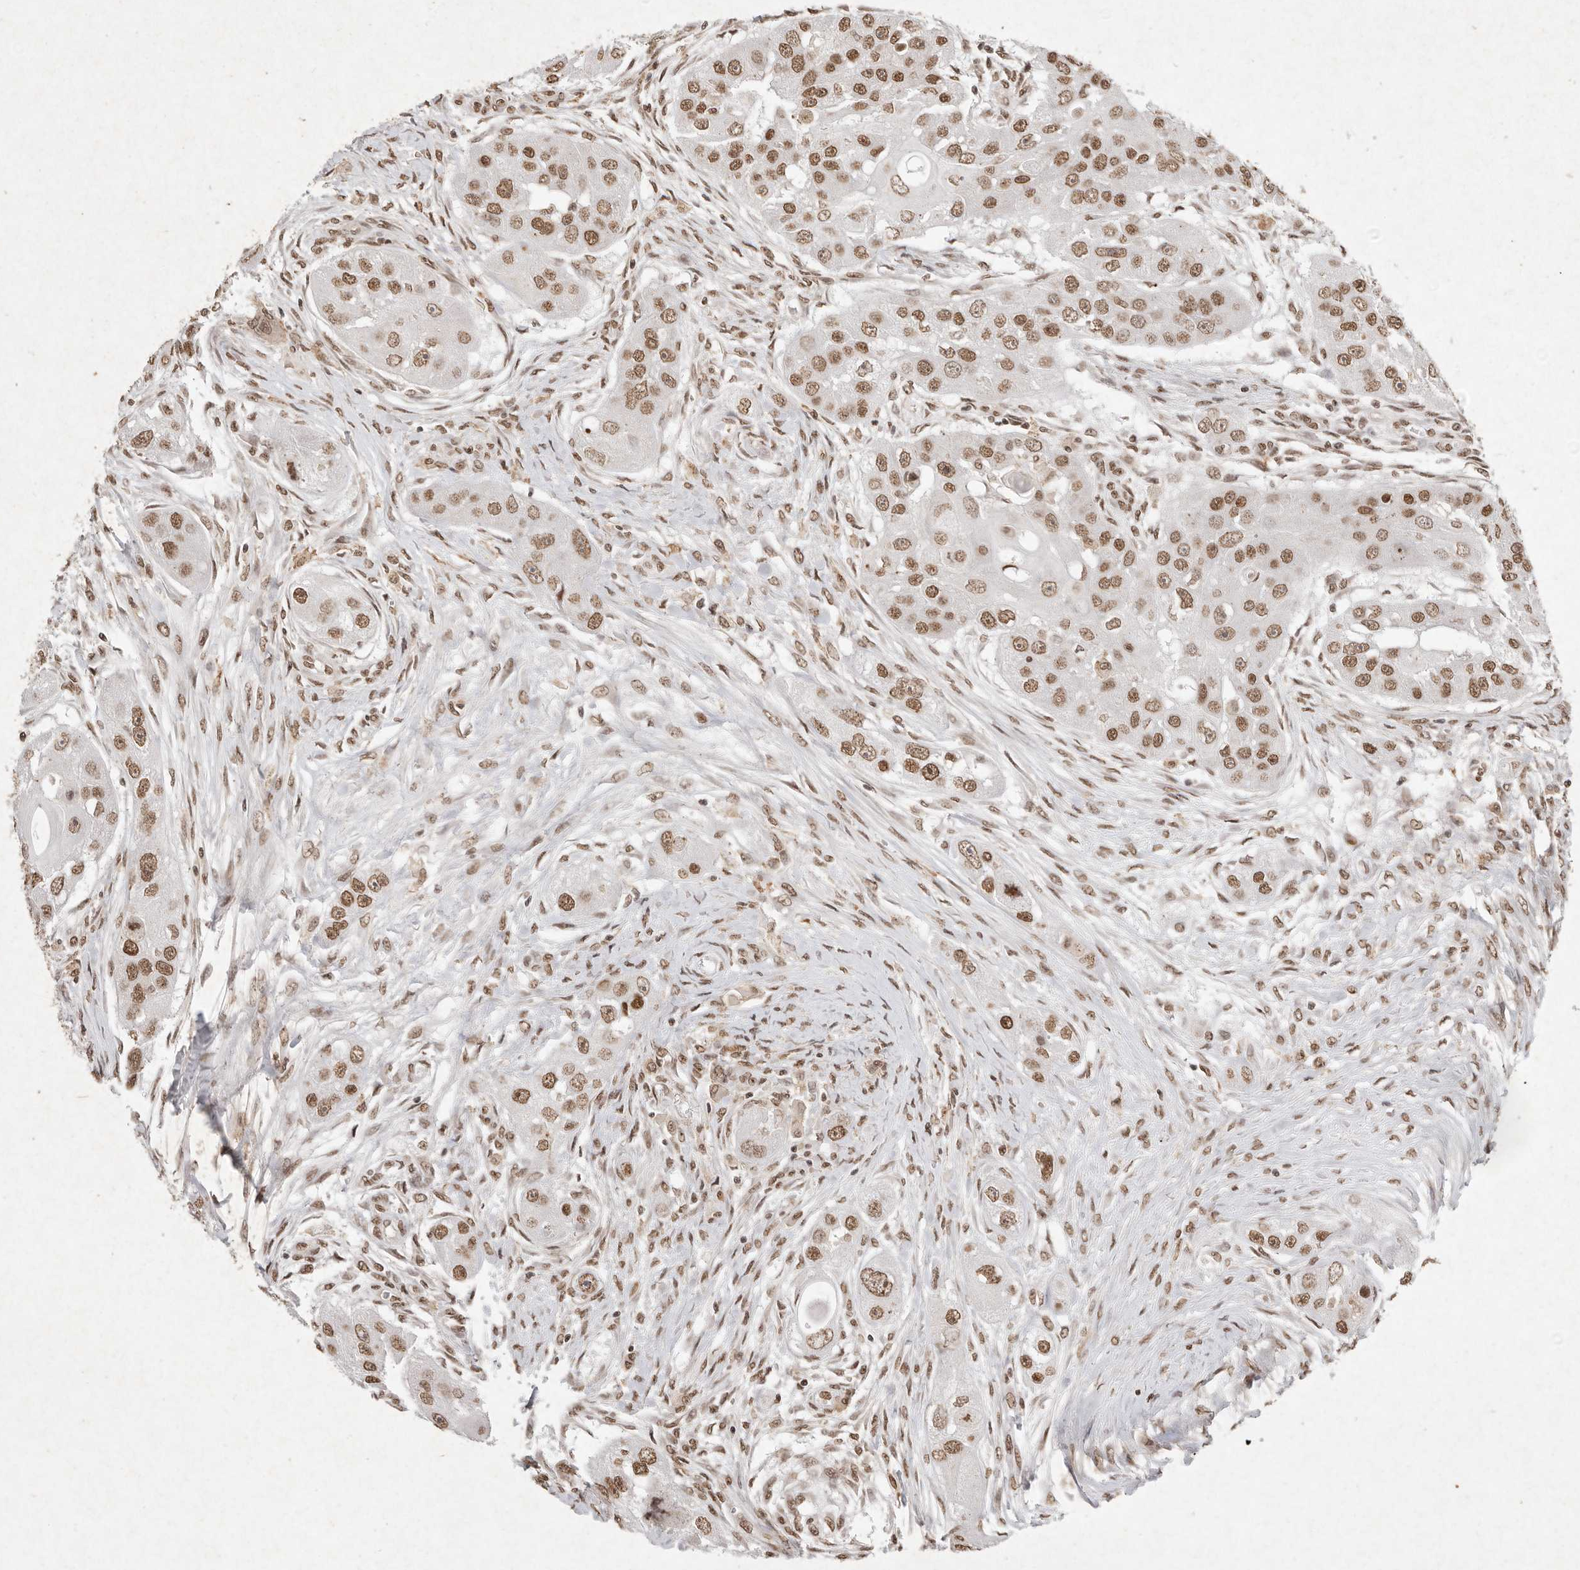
{"staining": {"intensity": "moderate", "quantity": ">75%", "location": "nuclear"}, "tissue": "head and neck cancer", "cell_type": "Tumor cells", "image_type": "cancer", "snomed": [{"axis": "morphology", "description": "Normal tissue, NOS"}, {"axis": "morphology", "description": "Squamous cell carcinoma, NOS"}, {"axis": "topography", "description": "Skeletal muscle"}, {"axis": "topography", "description": "Head-Neck"}], "caption": "DAB (3,3'-diaminobenzidine) immunohistochemical staining of head and neck cancer (squamous cell carcinoma) shows moderate nuclear protein expression in about >75% of tumor cells.", "gene": "NKX3-2", "patient": {"sex": "male", "age": 51}}